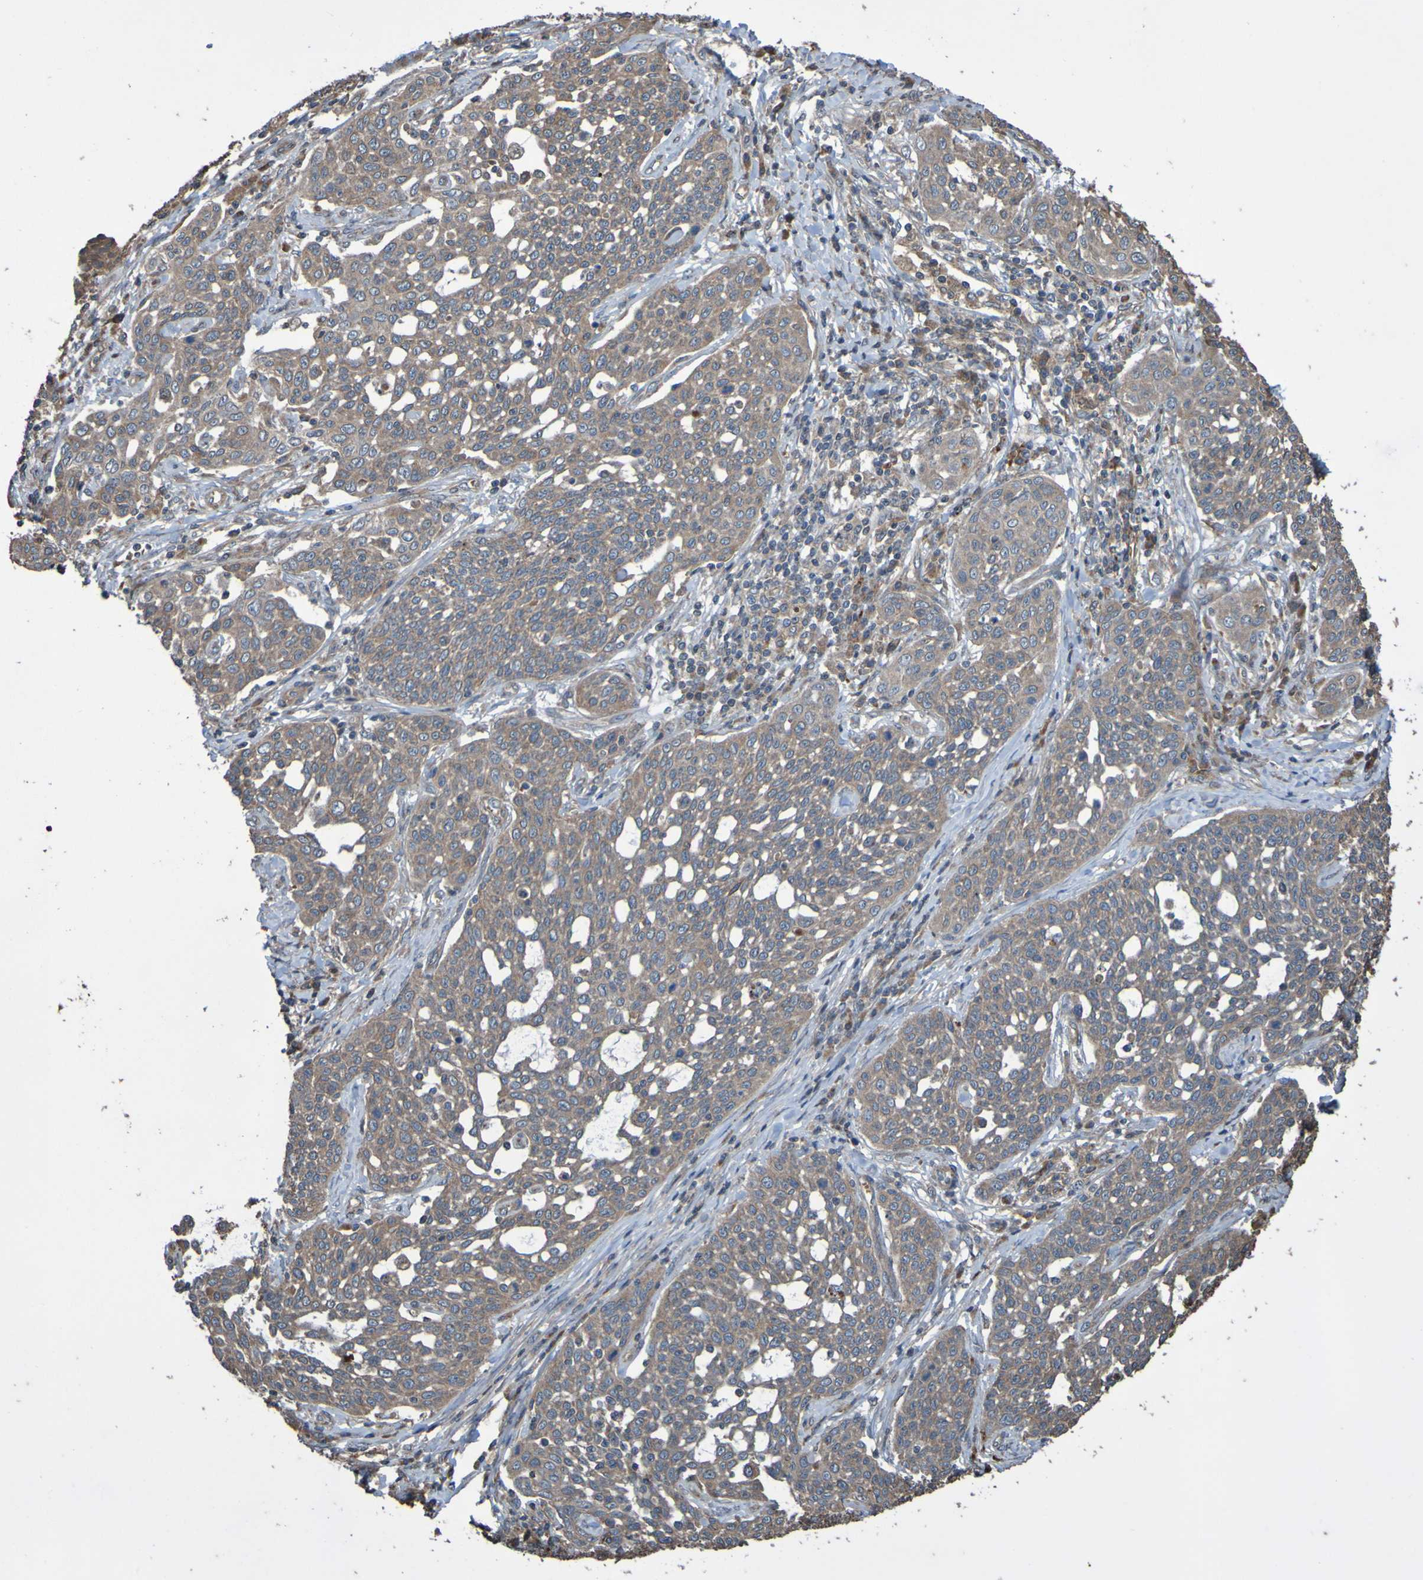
{"staining": {"intensity": "weak", "quantity": ">75%", "location": "cytoplasmic/membranous"}, "tissue": "cervical cancer", "cell_type": "Tumor cells", "image_type": "cancer", "snomed": [{"axis": "morphology", "description": "Squamous cell carcinoma, NOS"}, {"axis": "topography", "description": "Cervix"}], "caption": "IHC staining of squamous cell carcinoma (cervical), which shows low levels of weak cytoplasmic/membranous expression in approximately >75% of tumor cells indicating weak cytoplasmic/membranous protein expression. The staining was performed using DAB (brown) for protein detection and nuclei were counterstained in hematoxylin (blue).", "gene": "UCN", "patient": {"sex": "female", "age": 34}}